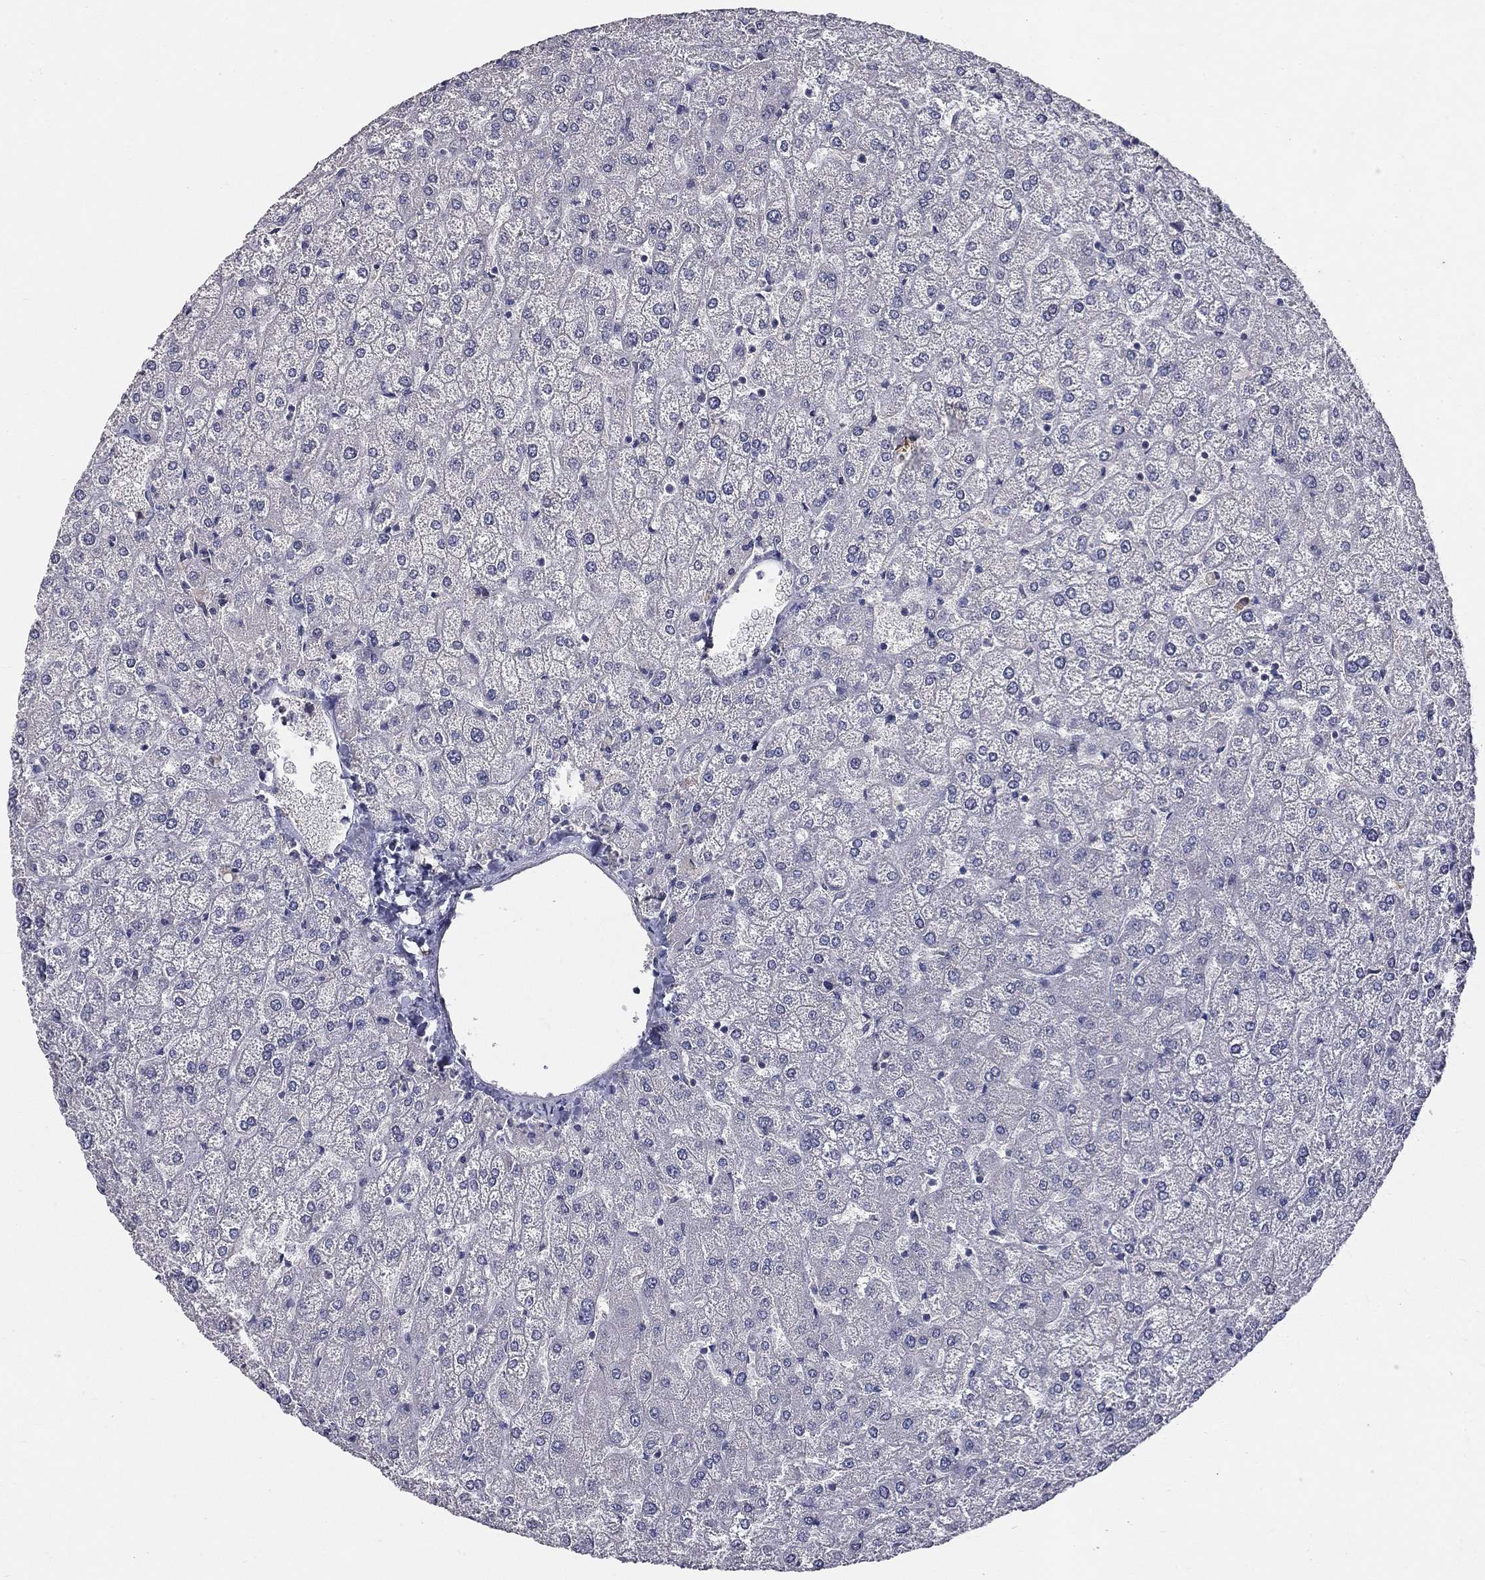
{"staining": {"intensity": "negative", "quantity": "none", "location": "none"}, "tissue": "liver", "cell_type": "Cholangiocytes", "image_type": "normal", "snomed": [{"axis": "morphology", "description": "Normal tissue, NOS"}, {"axis": "topography", "description": "Liver"}], "caption": "The photomicrograph reveals no staining of cholangiocytes in benign liver. (DAB immunohistochemistry (IHC), high magnification).", "gene": "CD274", "patient": {"sex": "female", "age": 32}}